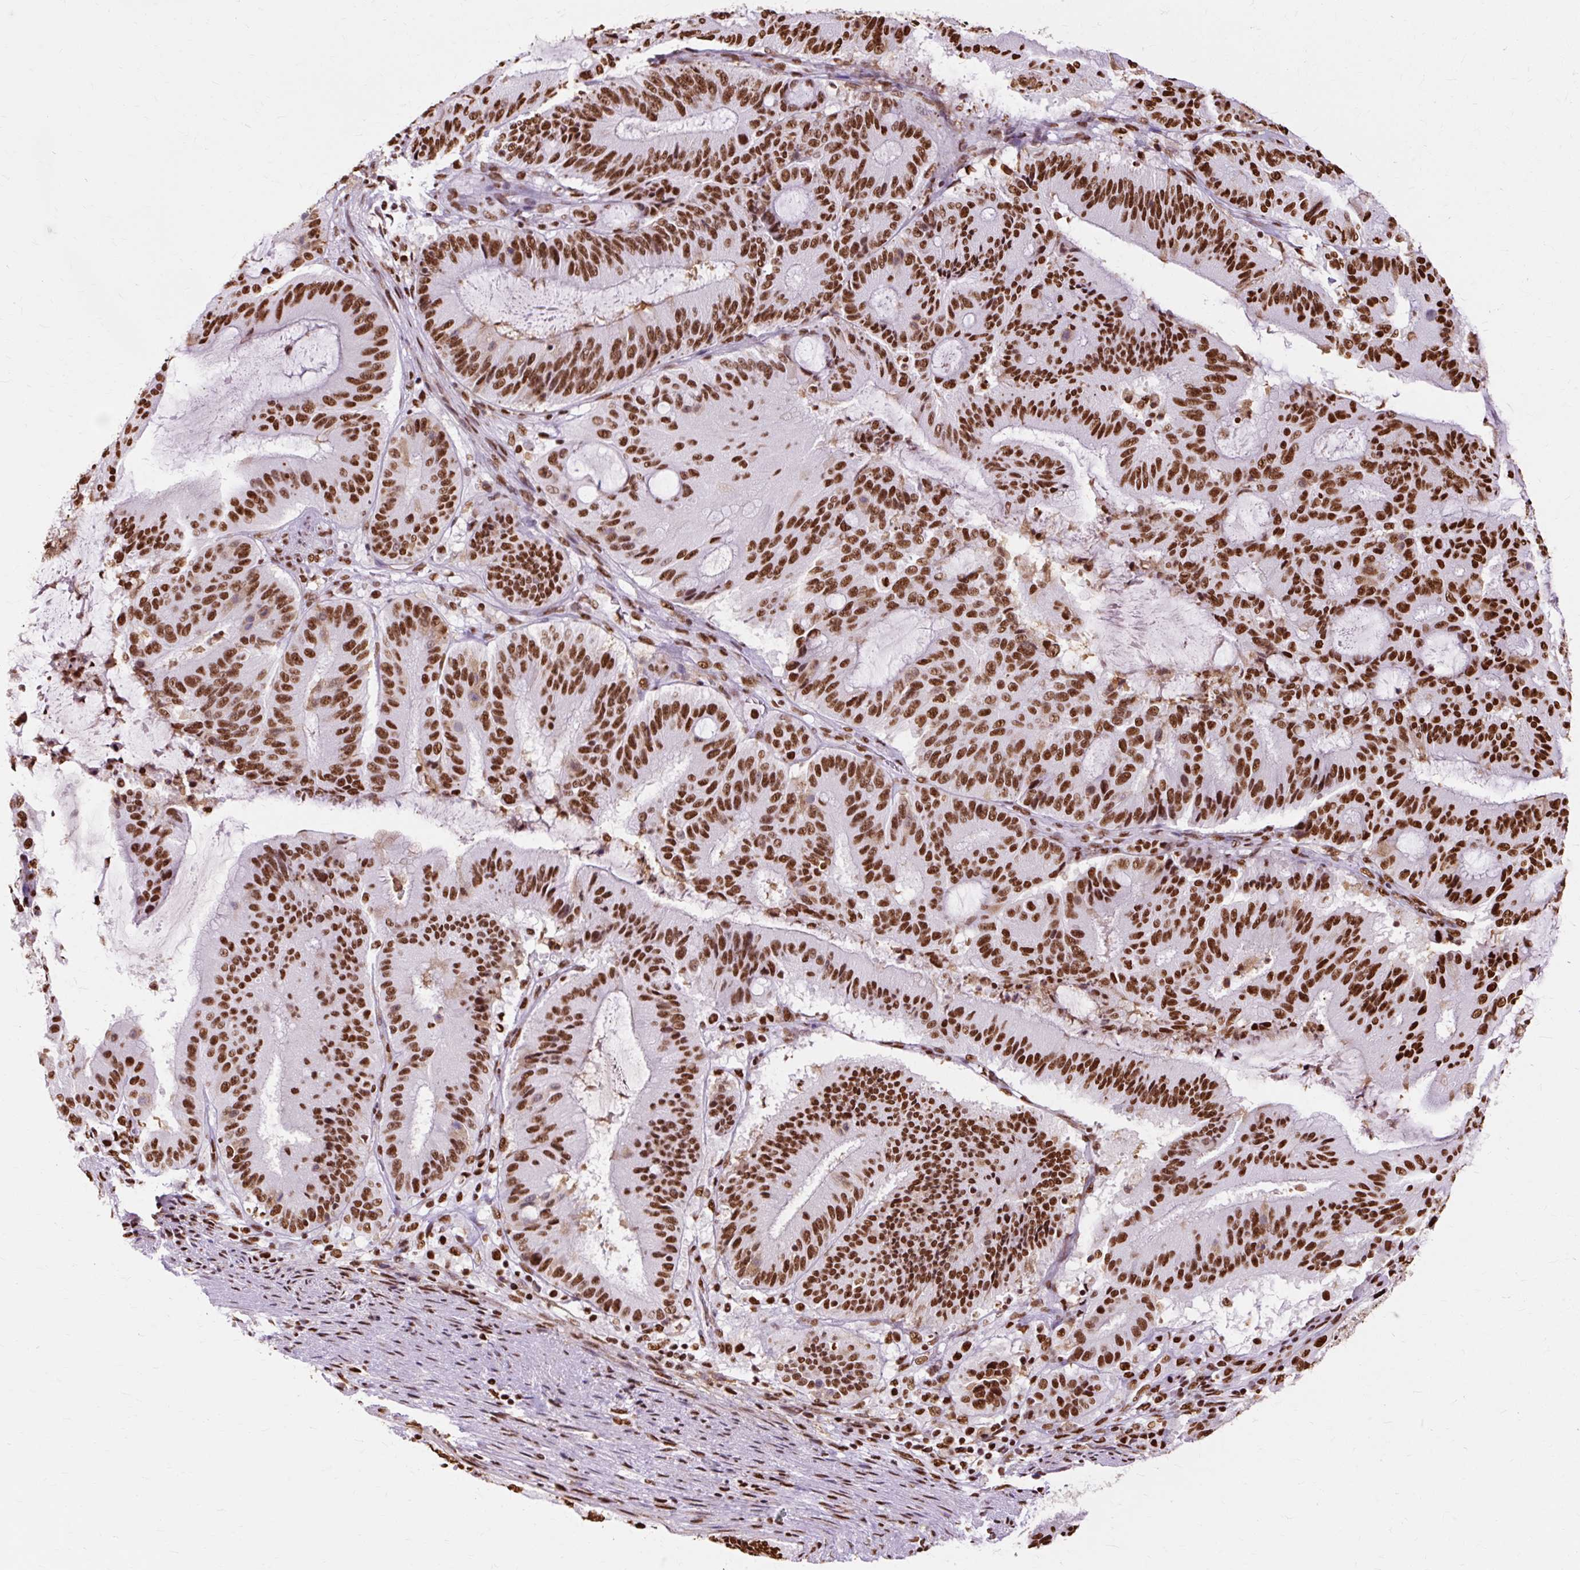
{"staining": {"intensity": "strong", "quantity": ">75%", "location": "nuclear"}, "tissue": "liver cancer", "cell_type": "Tumor cells", "image_type": "cancer", "snomed": [{"axis": "morphology", "description": "Normal tissue, NOS"}, {"axis": "morphology", "description": "Cholangiocarcinoma"}, {"axis": "topography", "description": "Liver"}, {"axis": "topography", "description": "Peripheral nerve tissue"}], "caption": "Strong nuclear protein staining is appreciated in about >75% of tumor cells in cholangiocarcinoma (liver). (DAB IHC with brightfield microscopy, high magnification).", "gene": "XRCC6", "patient": {"sex": "female", "age": 73}}